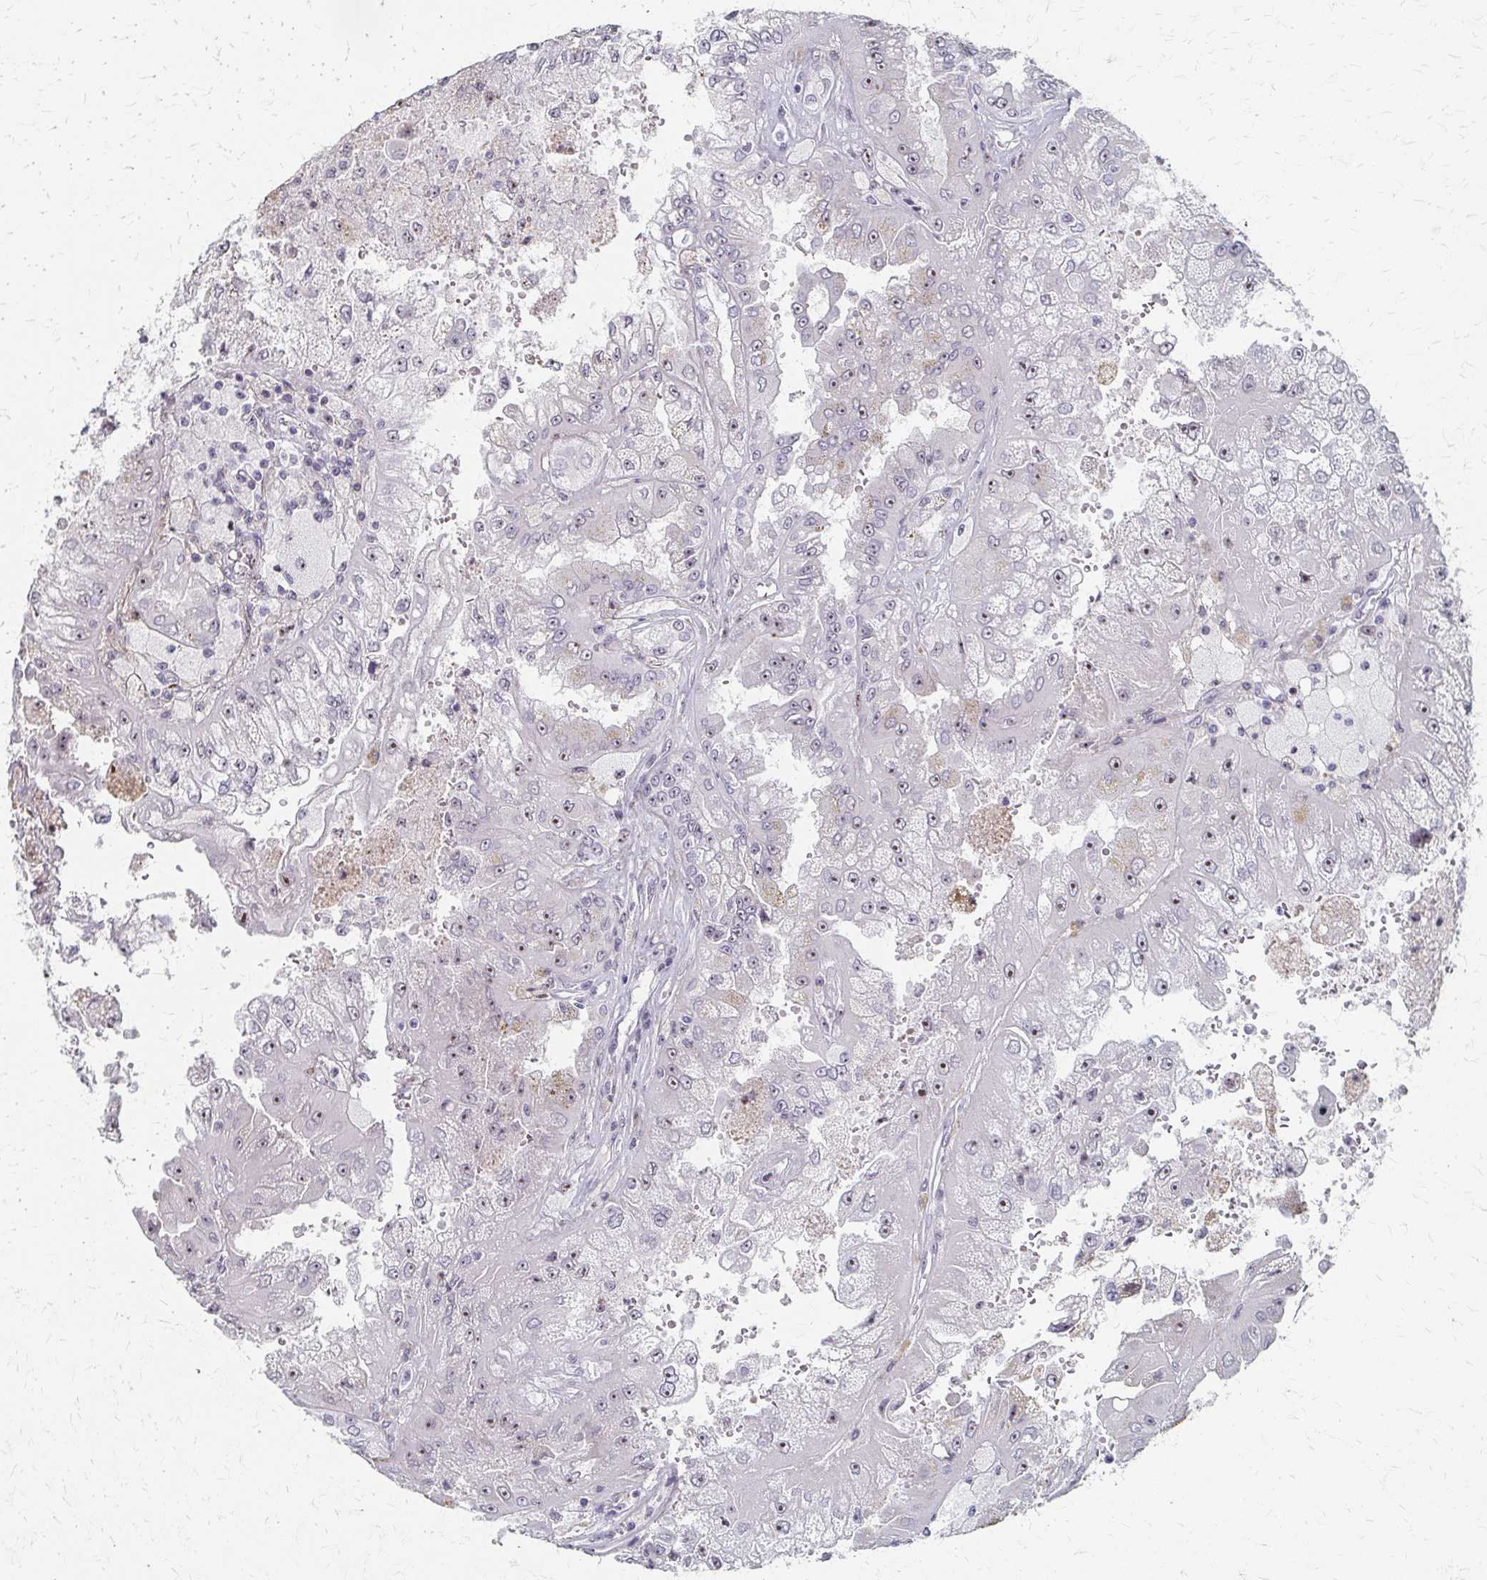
{"staining": {"intensity": "weak", "quantity": "25%-75%", "location": "nuclear"}, "tissue": "renal cancer", "cell_type": "Tumor cells", "image_type": "cancer", "snomed": [{"axis": "morphology", "description": "Adenocarcinoma, NOS"}, {"axis": "topography", "description": "Kidney"}], "caption": "Renal cancer (adenocarcinoma) stained with a protein marker exhibits weak staining in tumor cells.", "gene": "PES1", "patient": {"sex": "male", "age": 58}}